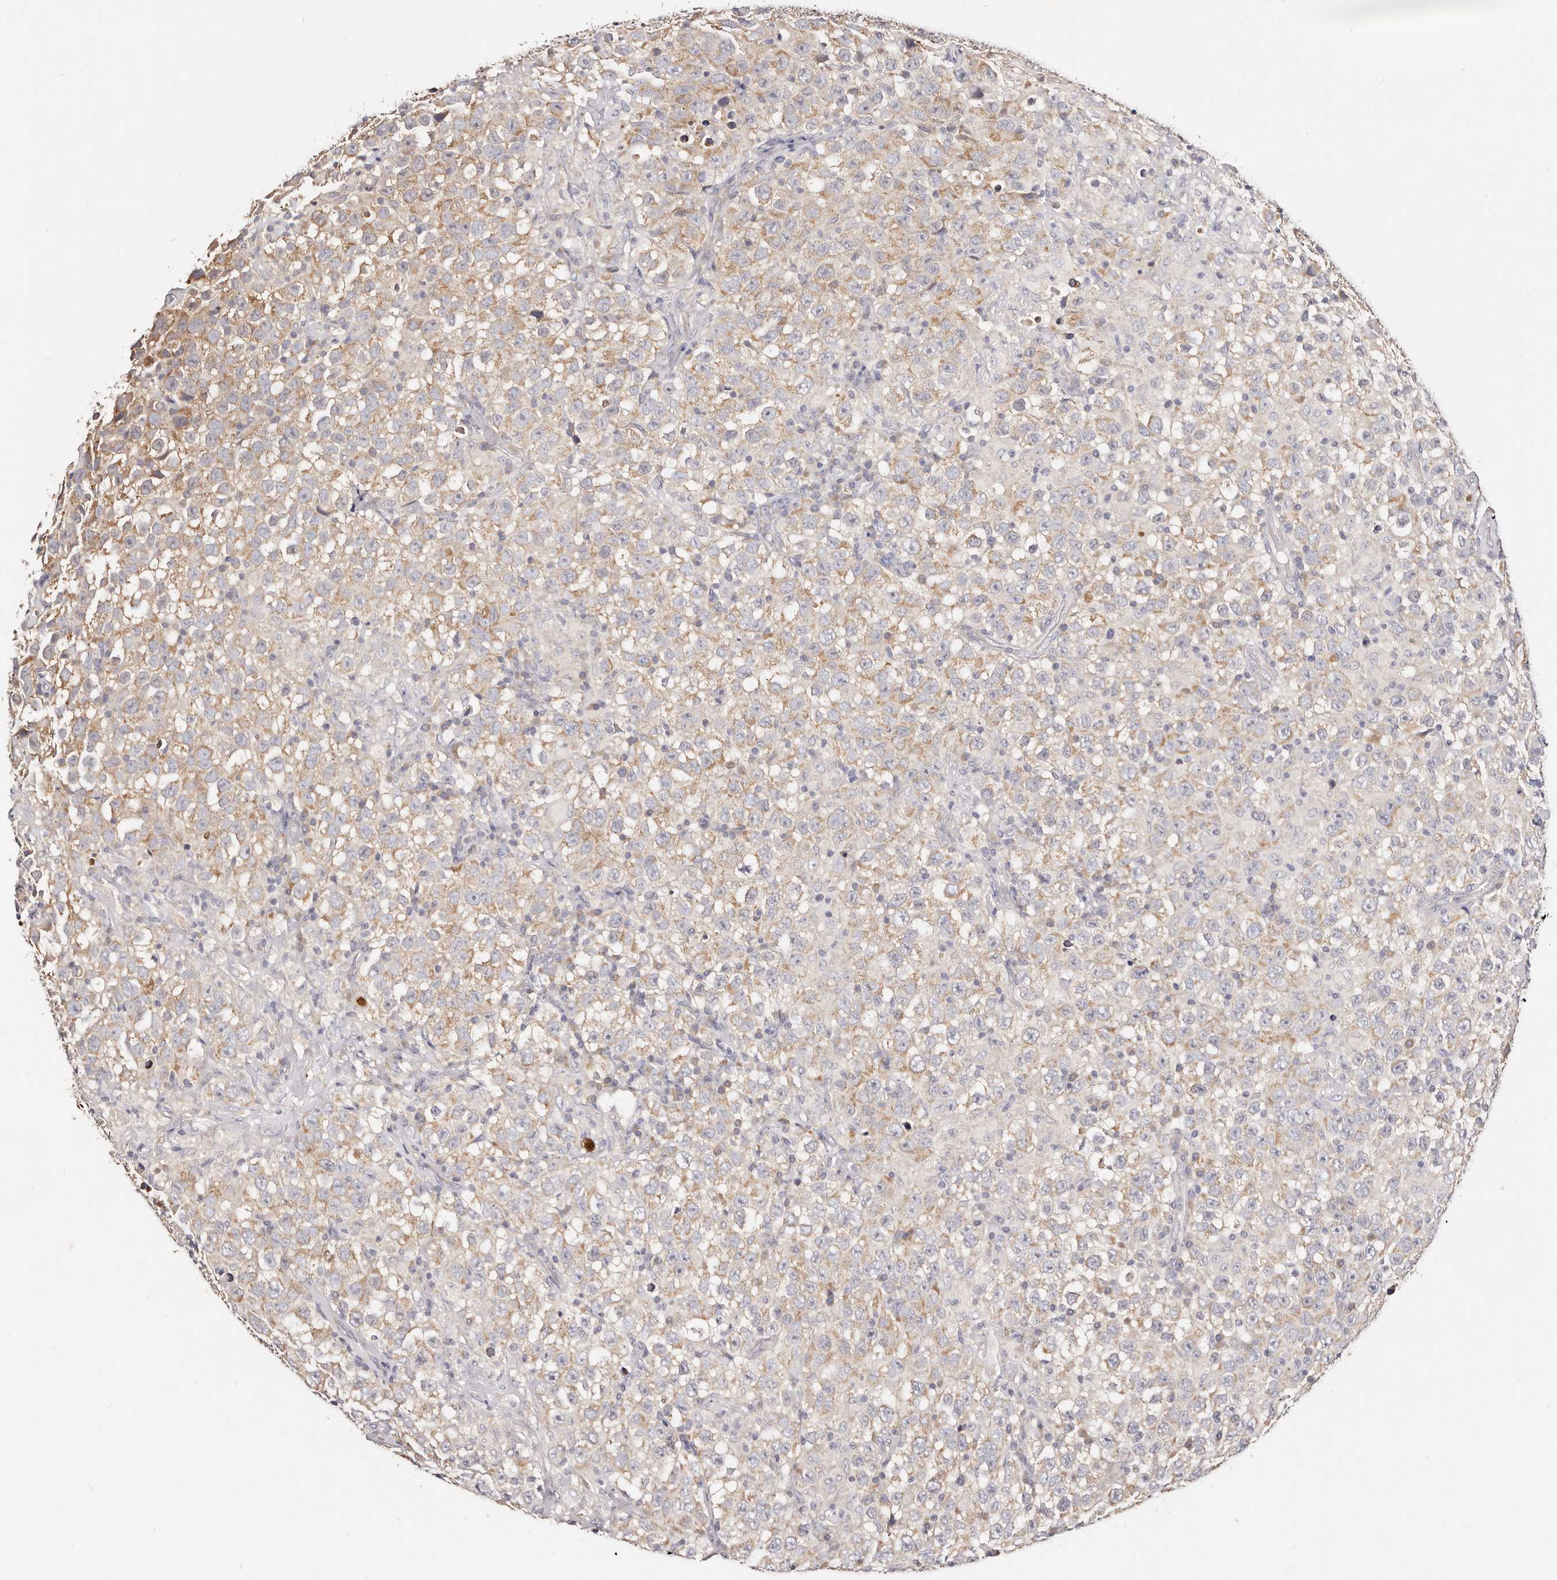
{"staining": {"intensity": "moderate", "quantity": ">75%", "location": "cytoplasmic/membranous"}, "tissue": "testis cancer", "cell_type": "Tumor cells", "image_type": "cancer", "snomed": [{"axis": "morphology", "description": "Seminoma, NOS"}, {"axis": "topography", "description": "Testis"}], "caption": "Immunohistochemistry (IHC) of testis seminoma displays medium levels of moderate cytoplasmic/membranous staining in approximately >75% of tumor cells. Ihc stains the protein in brown and the nuclei are stained blue.", "gene": "VIPAS39", "patient": {"sex": "male", "age": 41}}